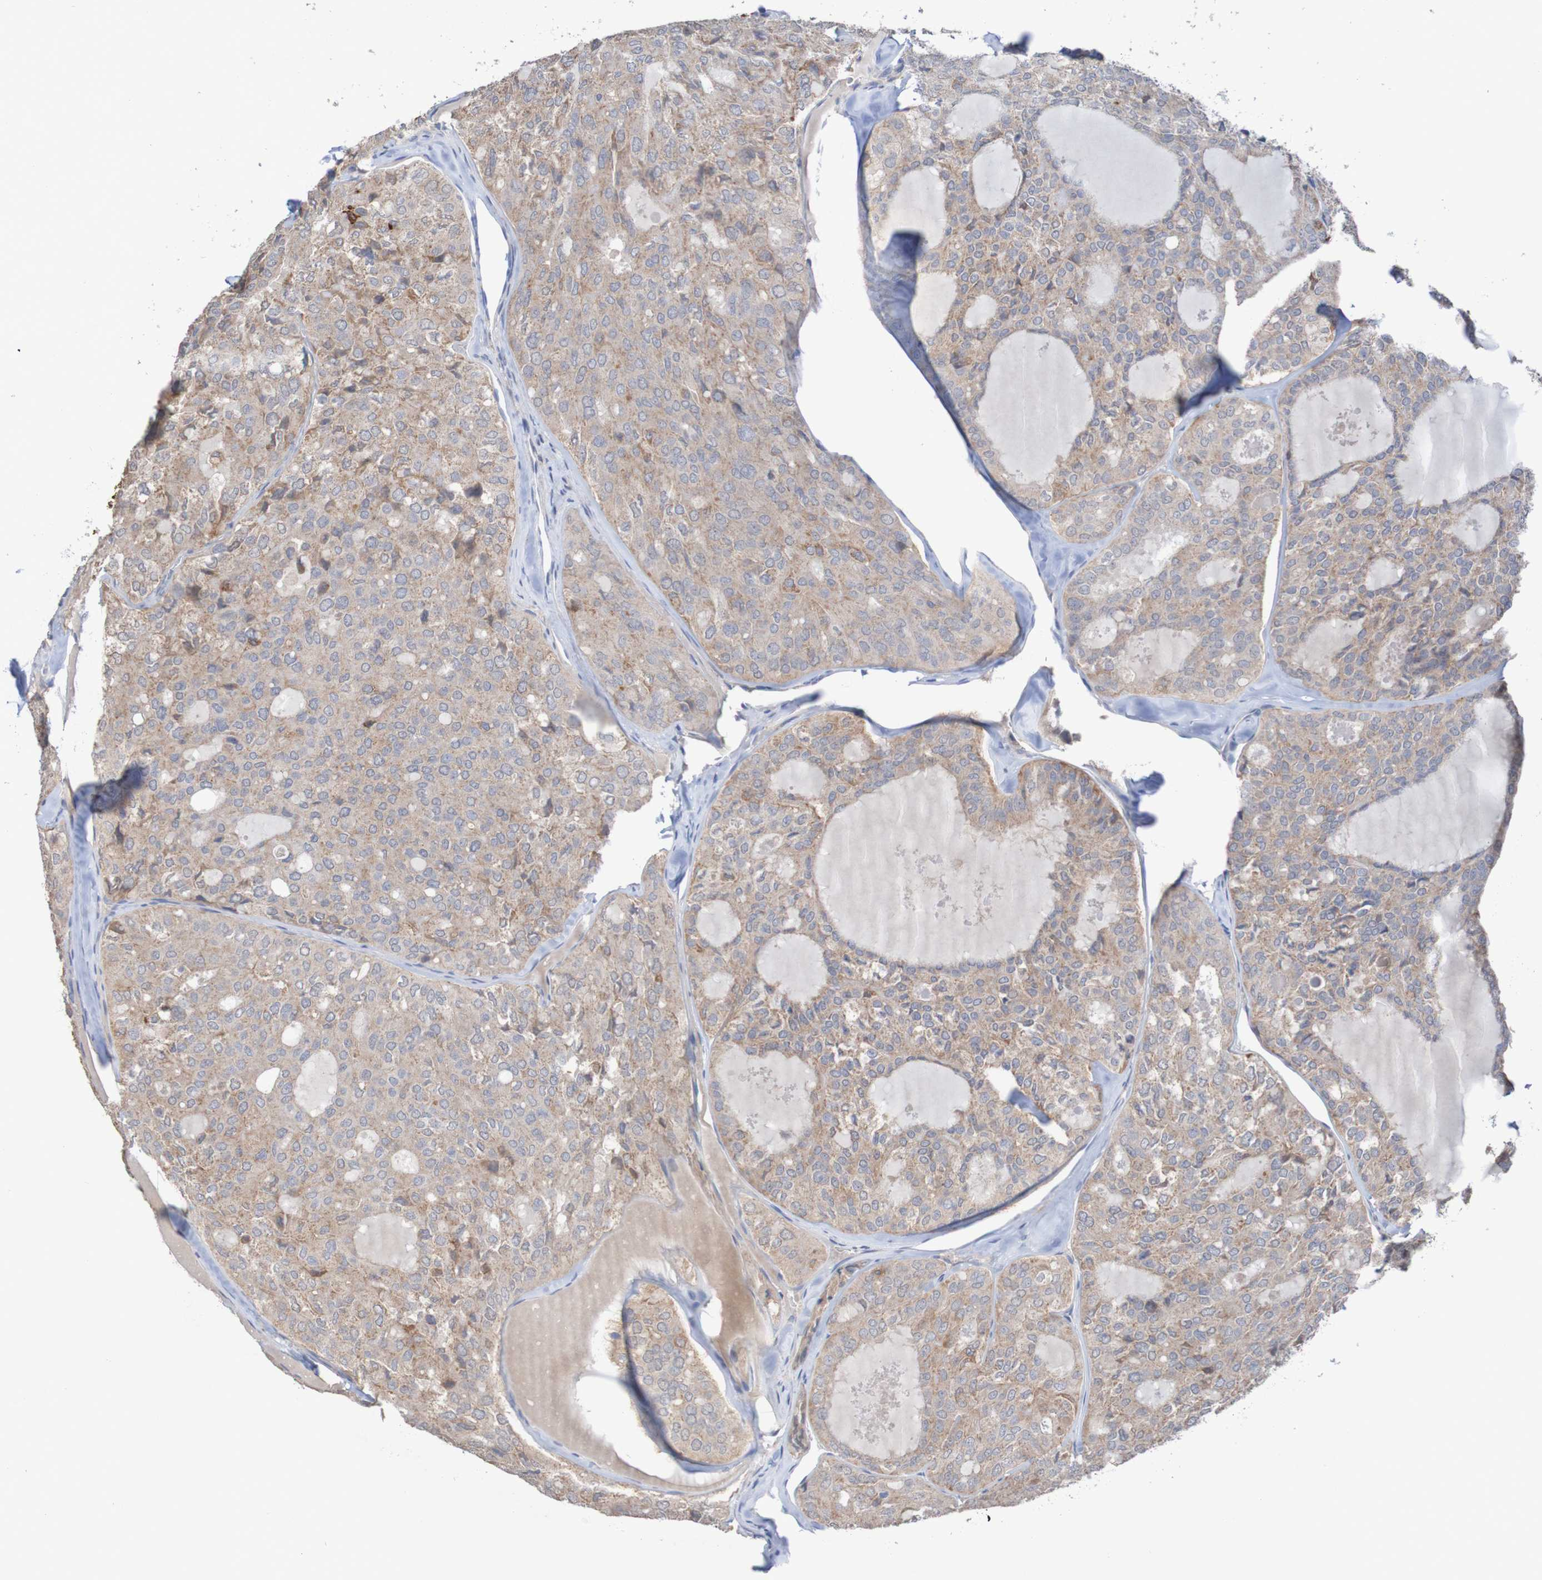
{"staining": {"intensity": "weak", "quantity": ">75%", "location": "cytoplasmic/membranous"}, "tissue": "thyroid cancer", "cell_type": "Tumor cells", "image_type": "cancer", "snomed": [{"axis": "morphology", "description": "Follicular adenoma carcinoma, NOS"}, {"axis": "topography", "description": "Thyroid gland"}], "caption": "Human follicular adenoma carcinoma (thyroid) stained with a brown dye reveals weak cytoplasmic/membranous positive positivity in approximately >75% of tumor cells.", "gene": "PHYH", "patient": {"sex": "male", "age": 75}}